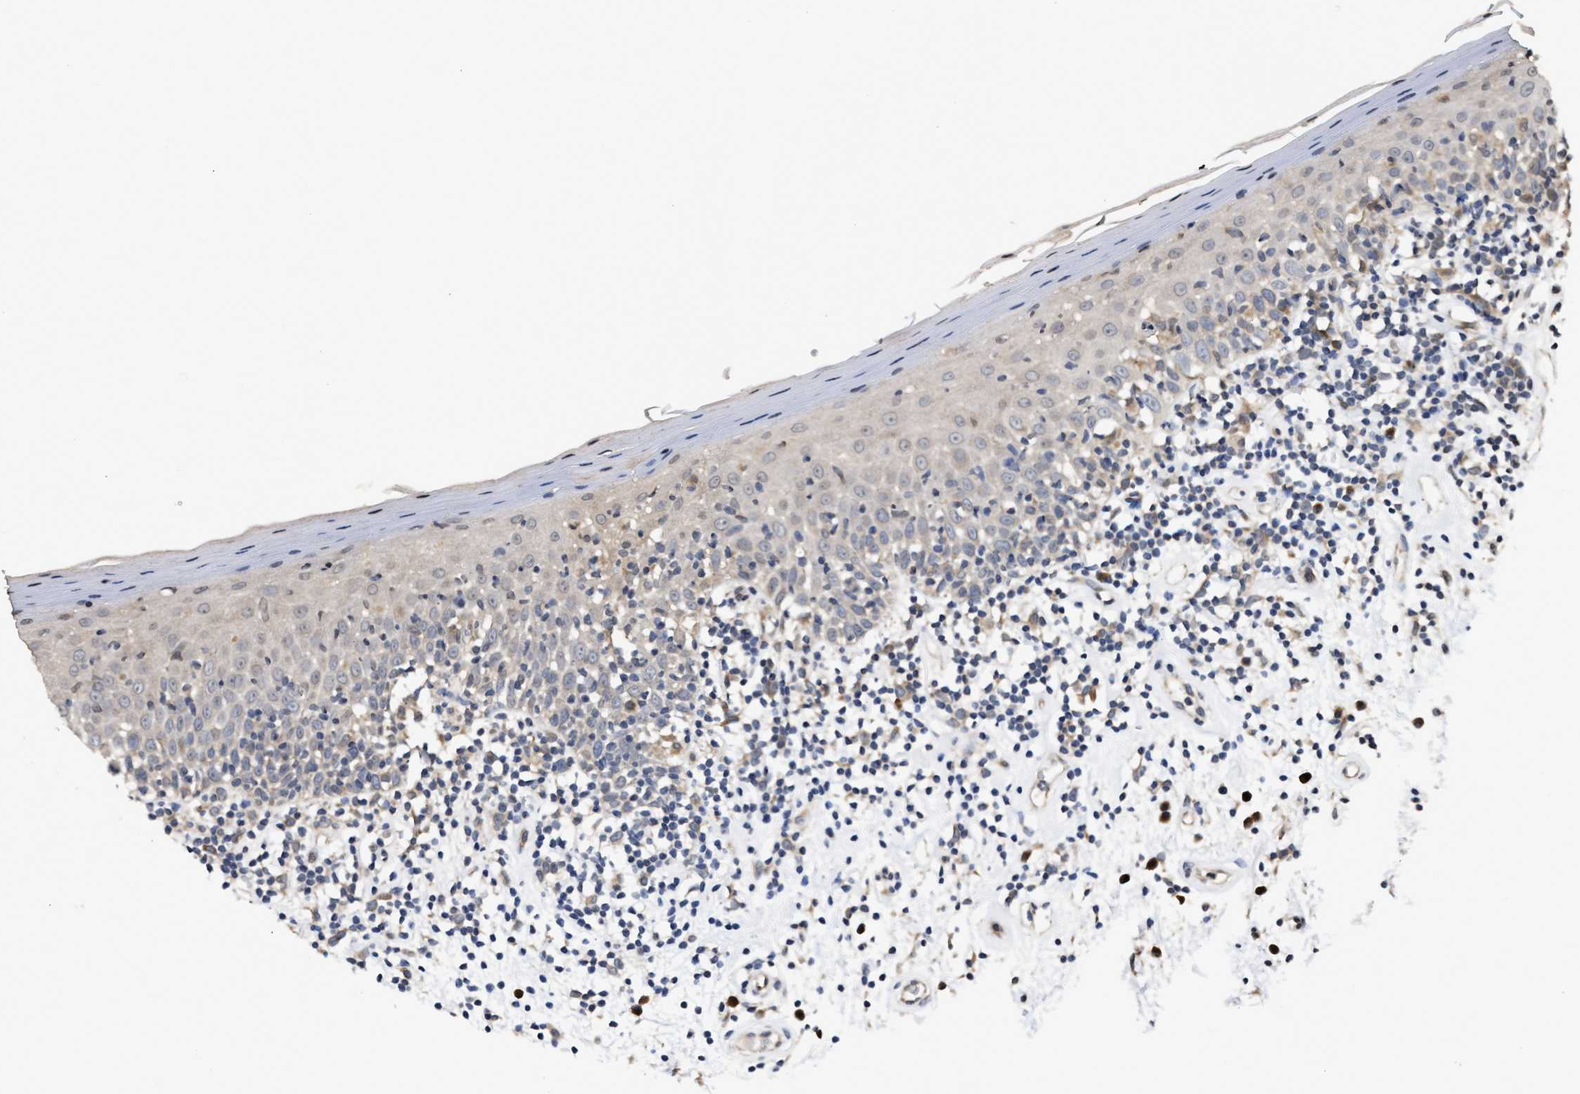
{"staining": {"intensity": "weak", "quantity": ">75%", "location": "cytoplasmic/membranous"}, "tissue": "oral mucosa", "cell_type": "Squamous epithelial cells", "image_type": "normal", "snomed": [{"axis": "morphology", "description": "Normal tissue, NOS"}, {"axis": "morphology", "description": "Squamous cell carcinoma, NOS"}, {"axis": "topography", "description": "Skeletal muscle"}, {"axis": "topography", "description": "Oral tissue"}, {"axis": "topography", "description": "Head-Neck"}], "caption": "Immunohistochemistry (IHC) (DAB) staining of normal human oral mucosa reveals weak cytoplasmic/membranous protein staining in approximately >75% of squamous epithelial cells.", "gene": "SAR1A", "patient": {"sex": "male", "age": 71}}